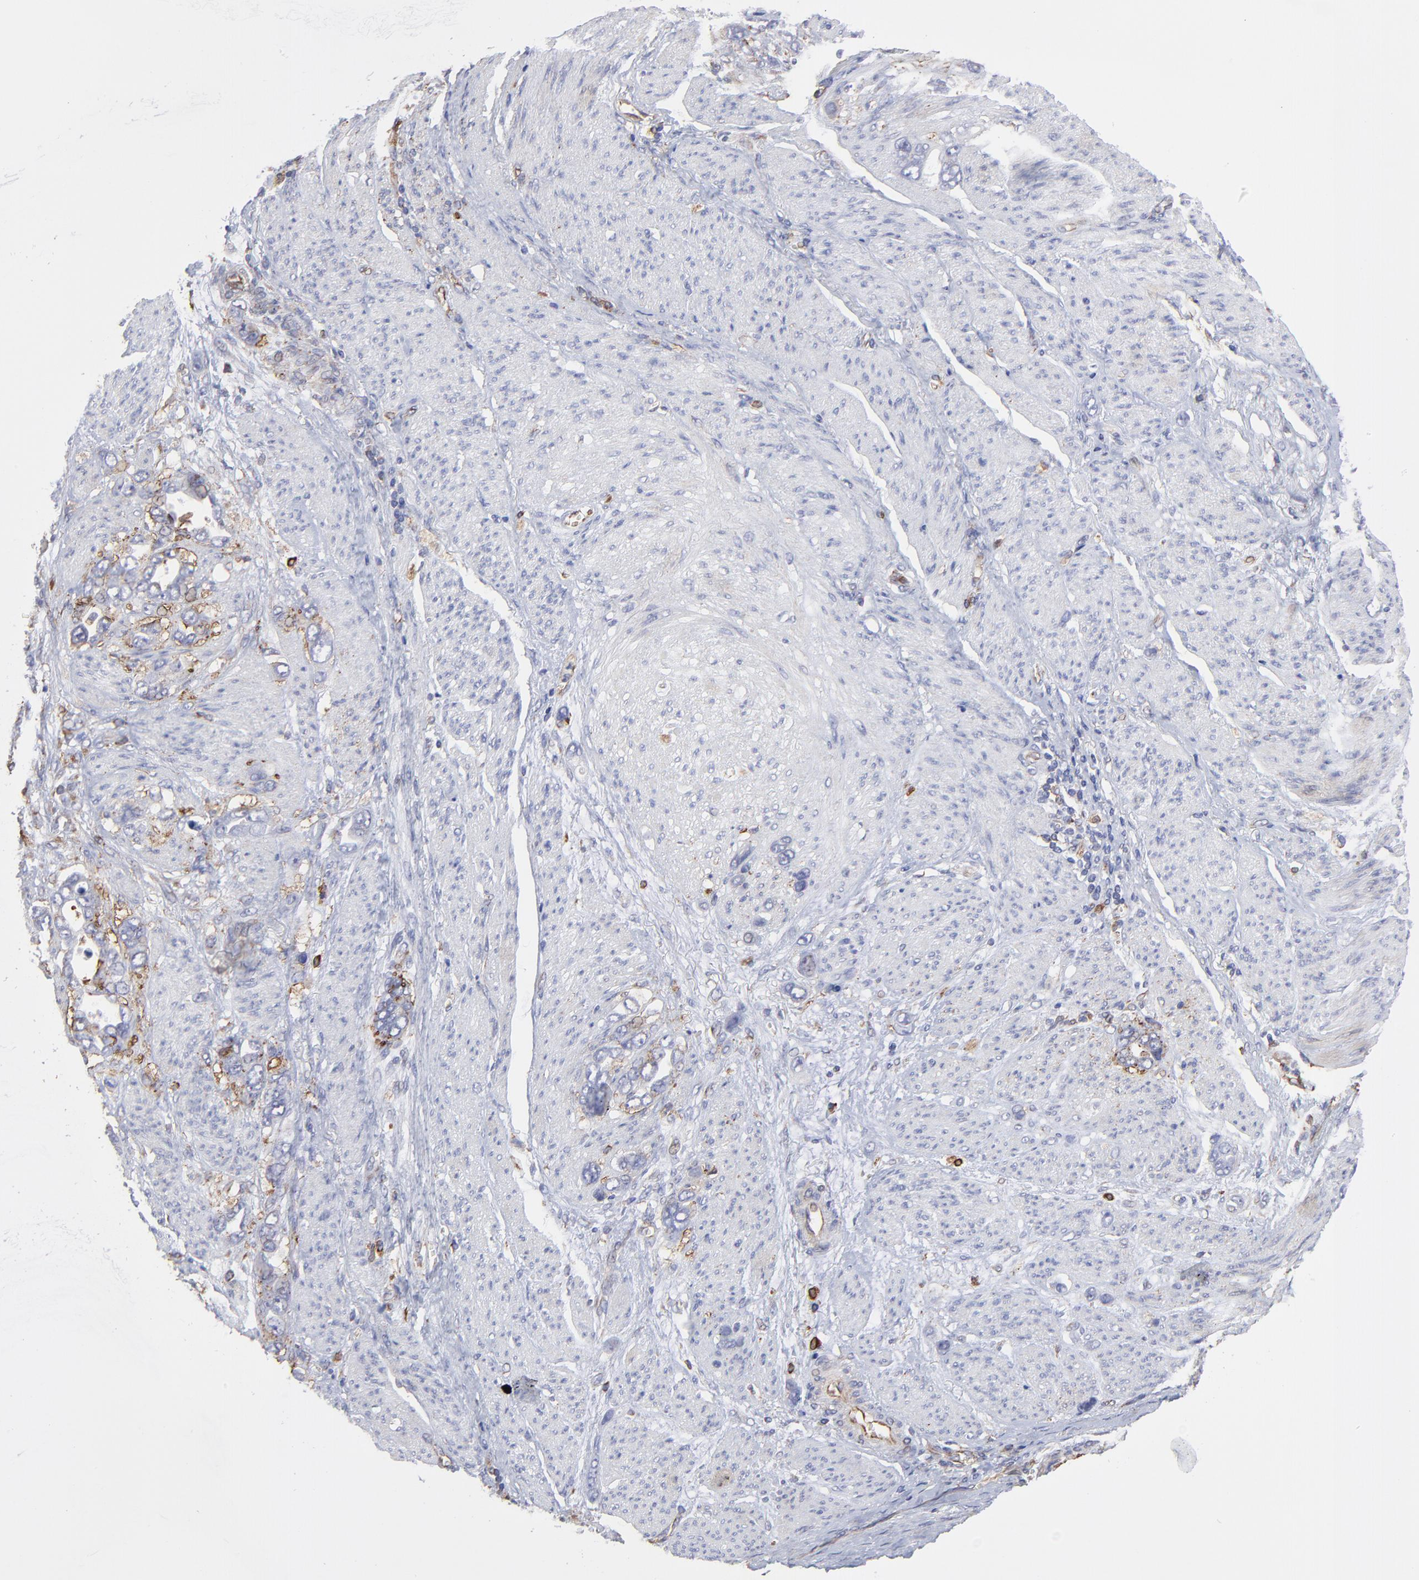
{"staining": {"intensity": "moderate", "quantity": ">75%", "location": "cytoplasmic/membranous"}, "tissue": "stomach cancer", "cell_type": "Tumor cells", "image_type": "cancer", "snomed": [{"axis": "morphology", "description": "Adenocarcinoma, NOS"}, {"axis": "topography", "description": "Stomach"}], "caption": "Immunohistochemical staining of stomach cancer displays medium levels of moderate cytoplasmic/membranous protein expression in about >75% of tumor cells.", "gene": "COX8C", "patient": {"sex": "male", "age": 78}}